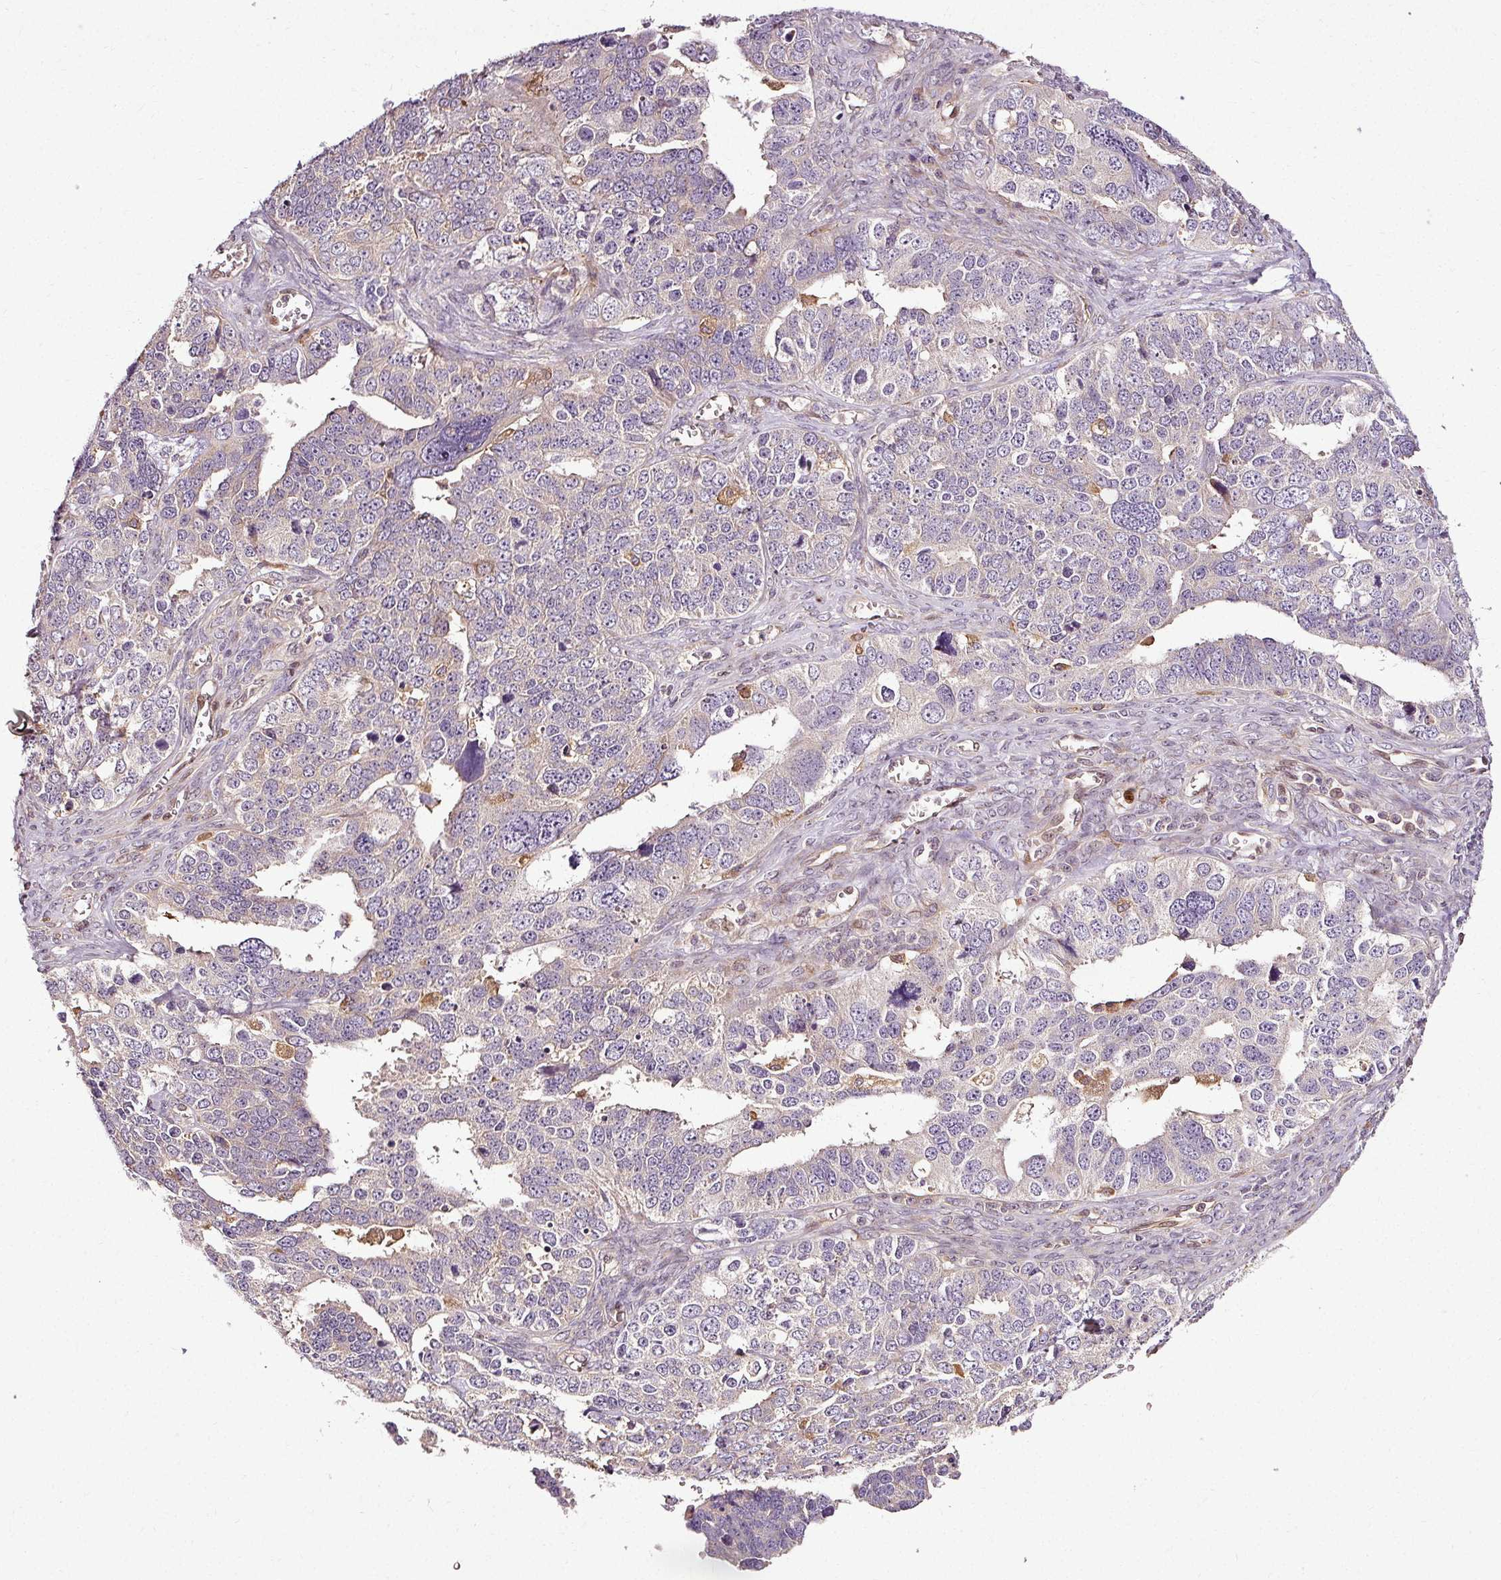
{"staining": {"intensity": "negative", "quantity": "none", "location": "none"}, "tissue": "ovarian cancer", "cell_type": "Tumor cells", "image_type": "cancer", "snomed": [{"axis": "morphology", "description": "Cystadenocarcinoma, serous, NOS"}, {"axis": "topography", "description": "Ovary"}], "caption": "Tumor cells show no significant positivity in ovarian cancer (serous cystadenocarcinoma). The staining is performed using DAB brown chromogen with nuclei counter-stained in using hematoxylin.", "gene": "NAPA", "patient": {"sex": "female", "age": 76}}